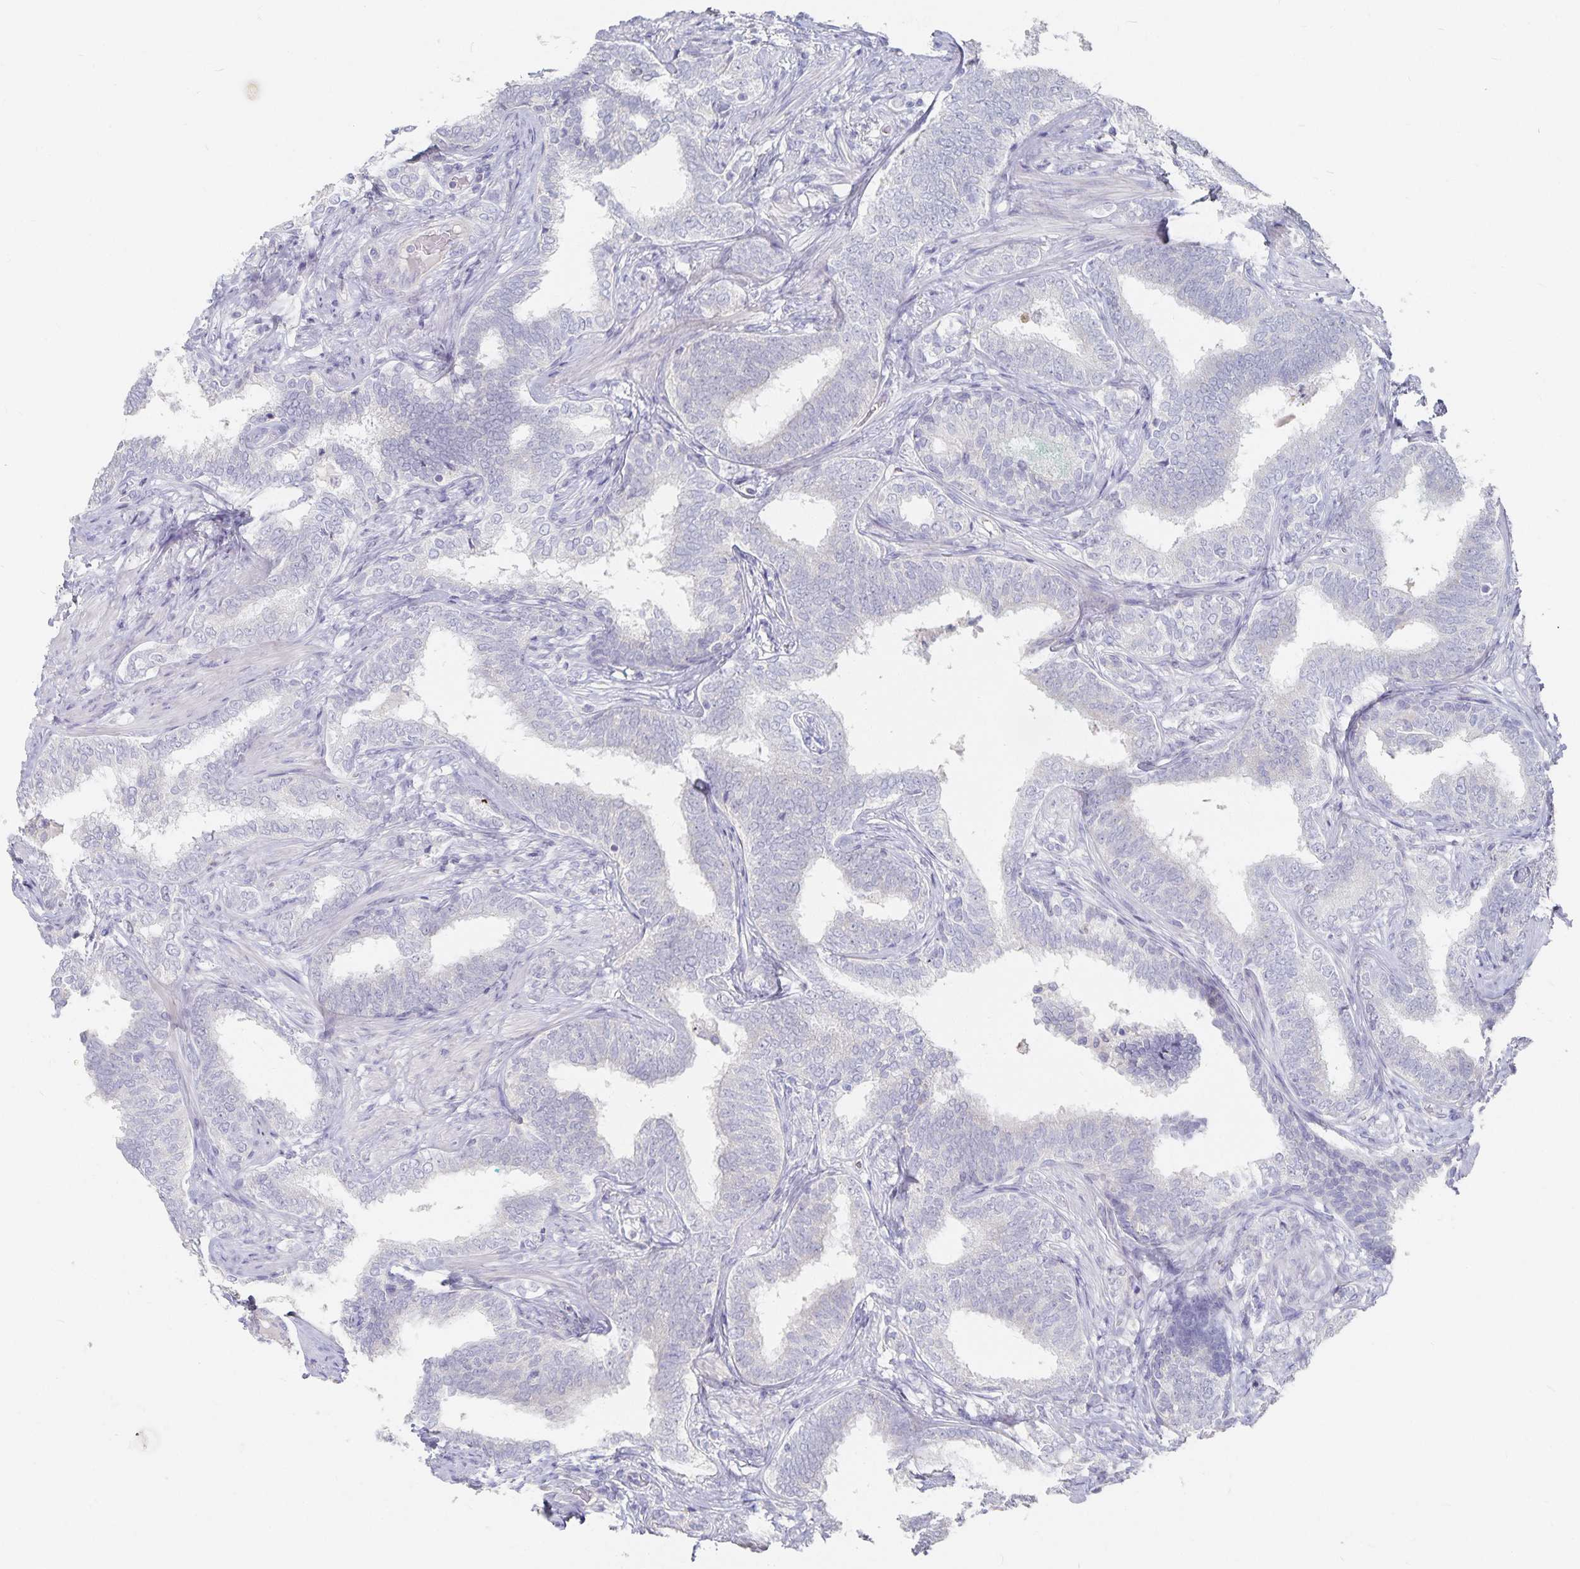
{"staining": {"intensity": "negative", "quantity": "none", "location": "none"}, "tissue": "prostate cancer", "cell_type": "Tumor cells", "image_type": "cancer", "snomed": [{"axis": "morphology", "description": "Adenocarcinoma, High grade"}, {"axis": "topography", "description": "Prostate"}], "caption": "Human prostate cancer stained for a protein using IHC displays no expression in tumor cells.", "gene": "DNAH9", "patient": {"sex": "male", "age": 72}}